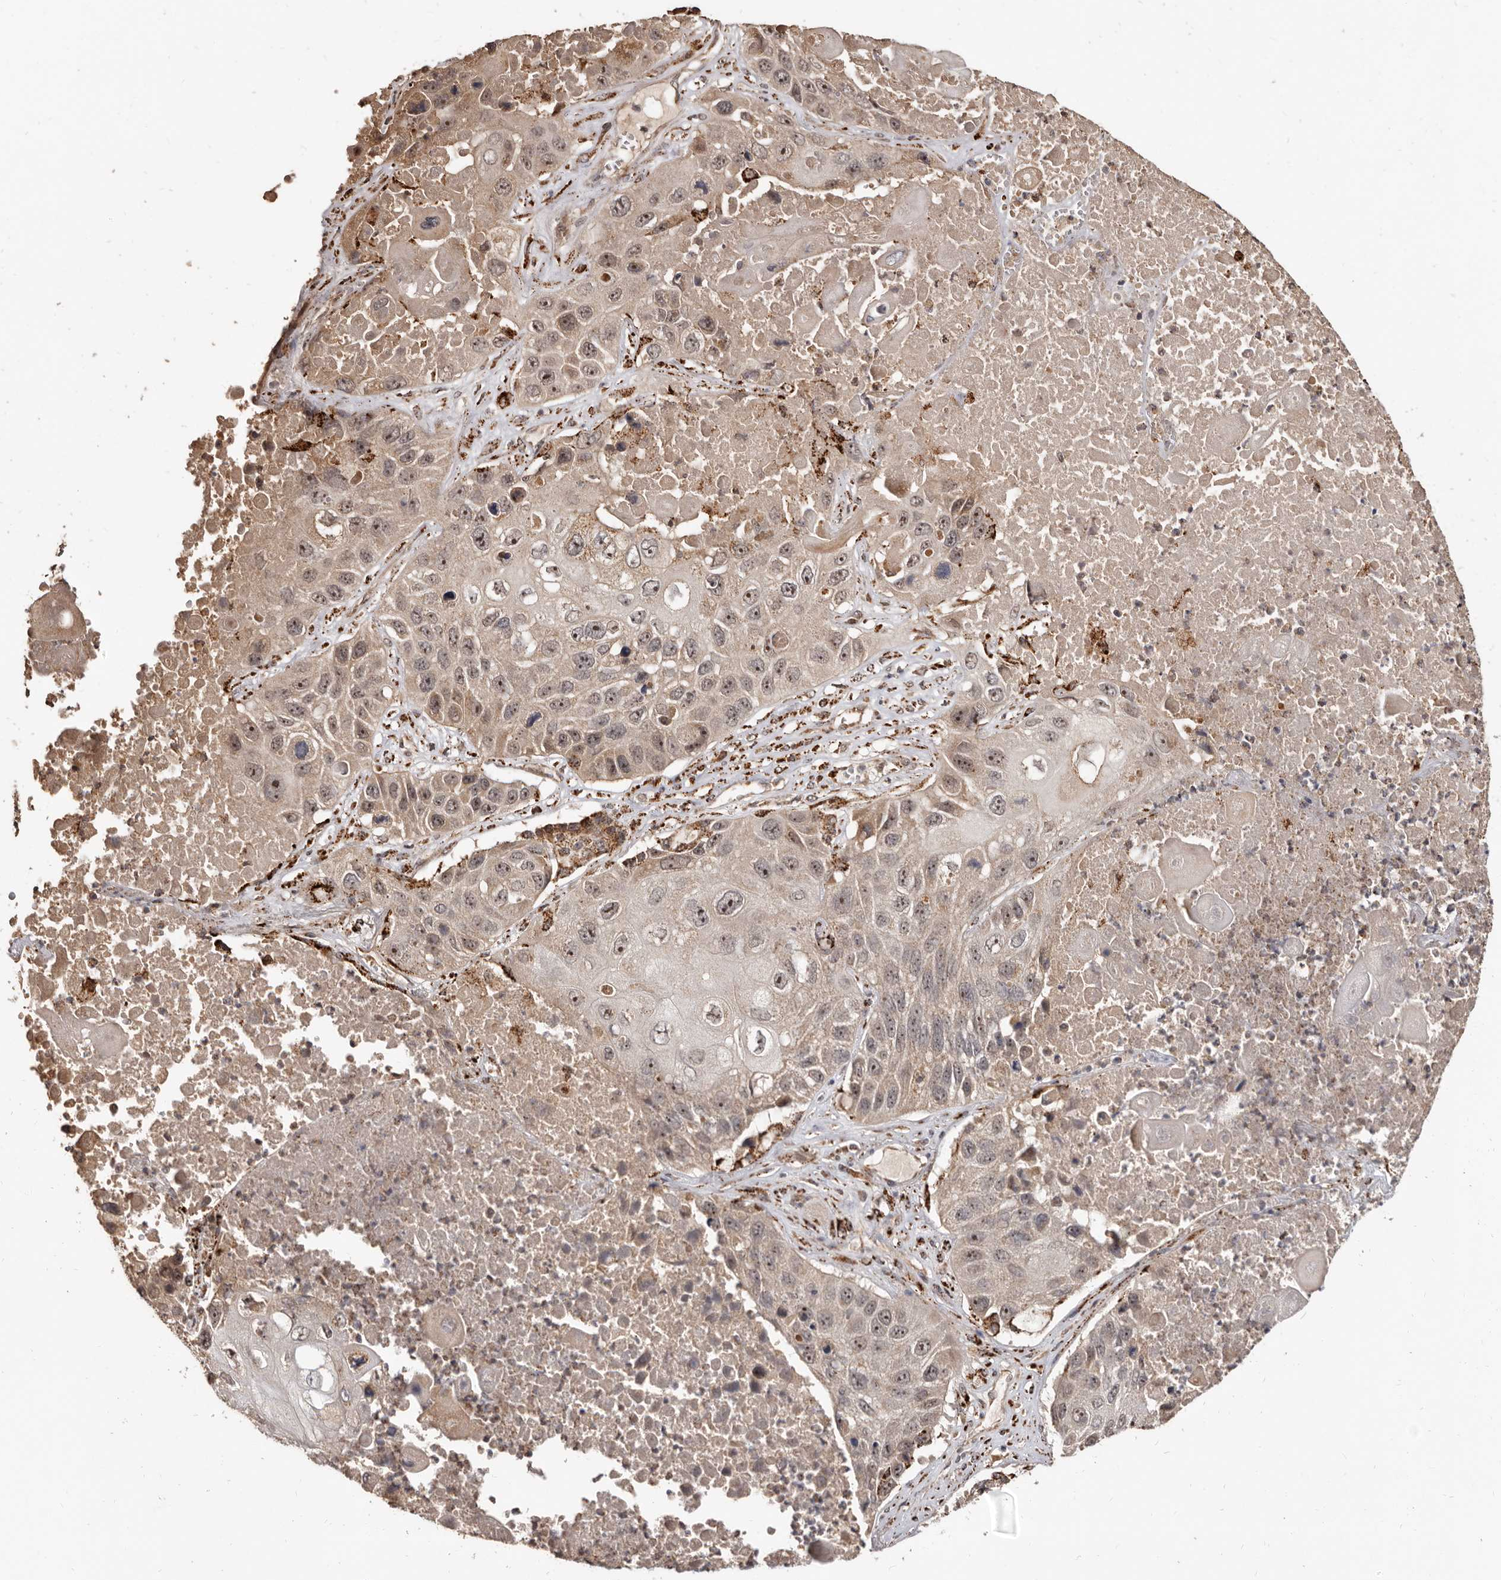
{"staining": {"intensity": "weak", "quantity": ">75%", "location": "cytoplasmic/membranous,nuclear"}, "tissue": "lung cancer", "cell_type": "Tumor cells", "image_type": "cancer", "snomed": [{"axis": "morphology", "description": "Squamous cell carcinoma, NOS"}, {"axis": "topography", "description": "Lung"}], "caption": "About >75% of tumor cells in squamous cell carcinoma (lung) show weak cytoplasmic/membranous and nuclear protein expression as visualized by brown immunohistochemical staining.", "gene": "AKAP7", "patient": {"sex": "male", "age": 61}}